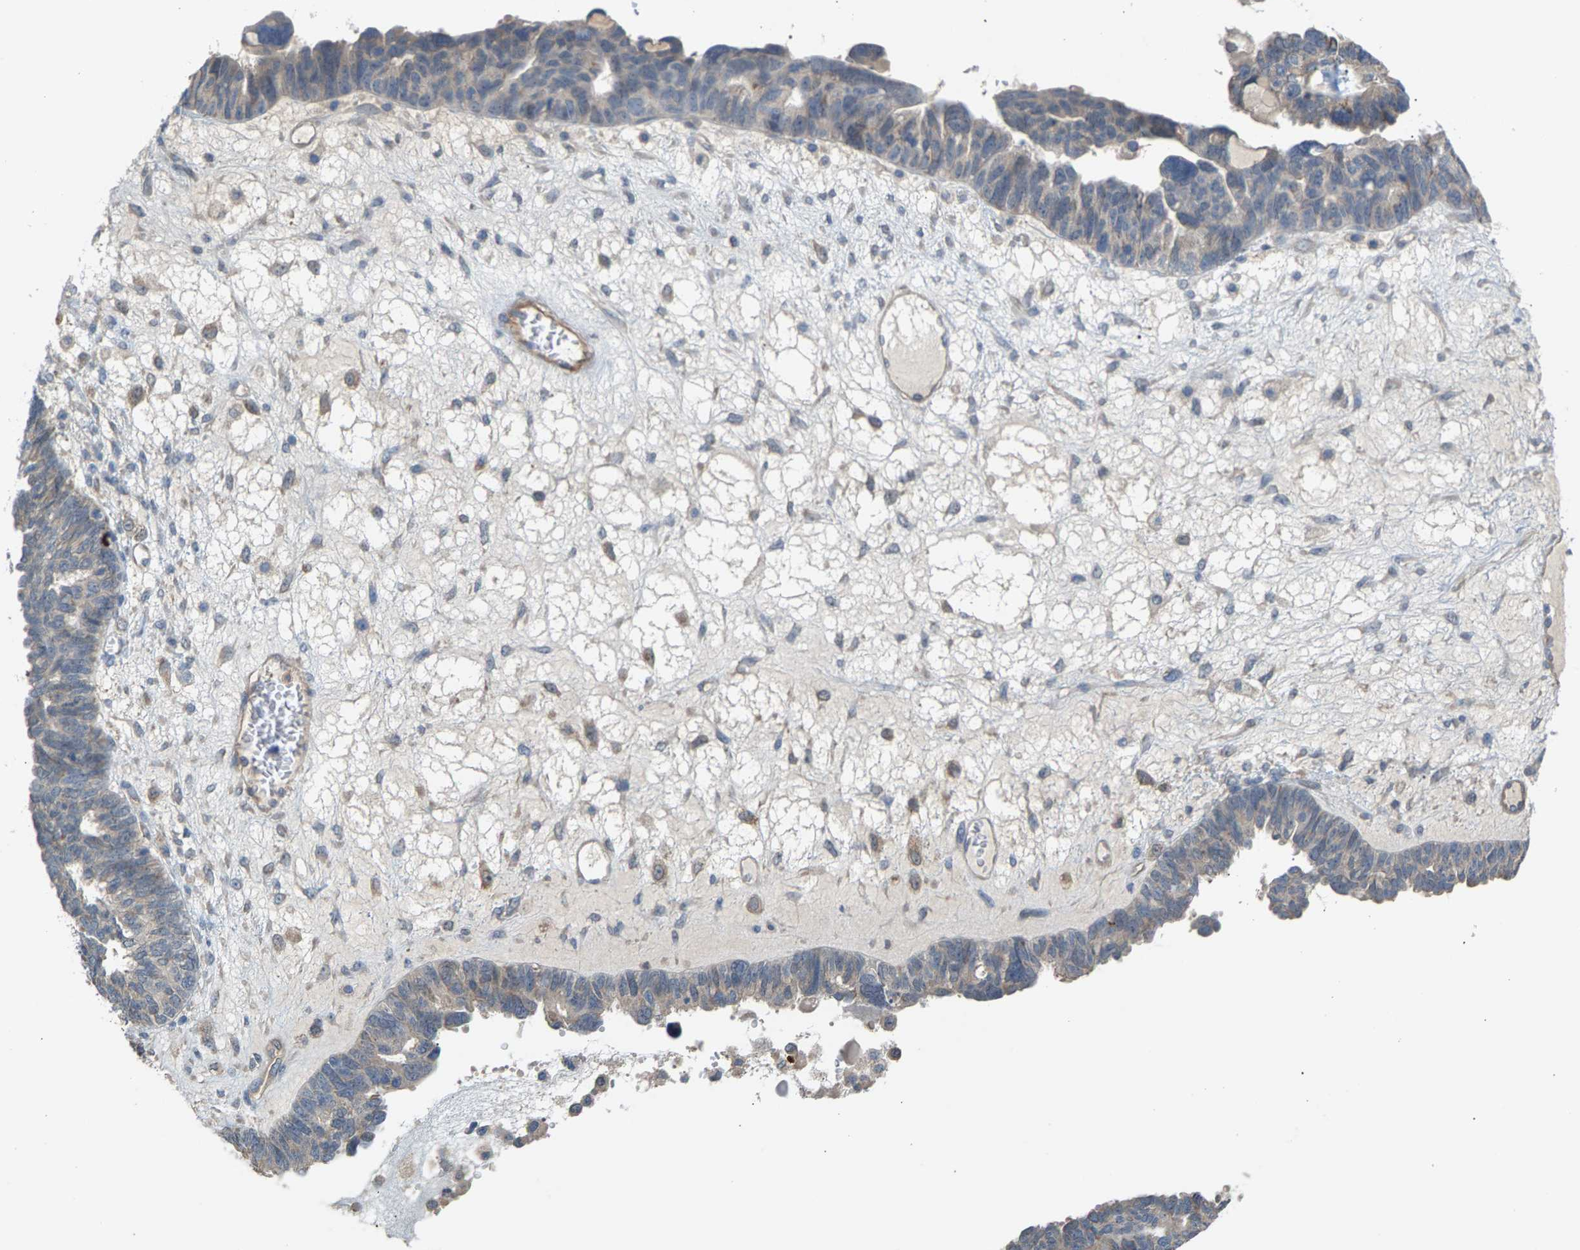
{"staining": {"intensity": "weak", "quantity": "<25%", "location": "cytoplasmic/membranous"}, "tissue": "ovarian cancer", "cell_type": "Tumor cells", "image_type": "cancer", "snomed": [{"axis": "morphology", "description": "Cystadenocarcinoma, serous, NOS"}, {"axis": "topography", "description": "Ovary"}], "caption": "High power microscopy image of an immunohistochemistry (IHC) photomicrograph of ovarian serous cystadenocarcinoma, revealing no significant expression in tumor cells.", "gene": "KRTAP27-1", "patient": {"sex": "female", "age": 79}}